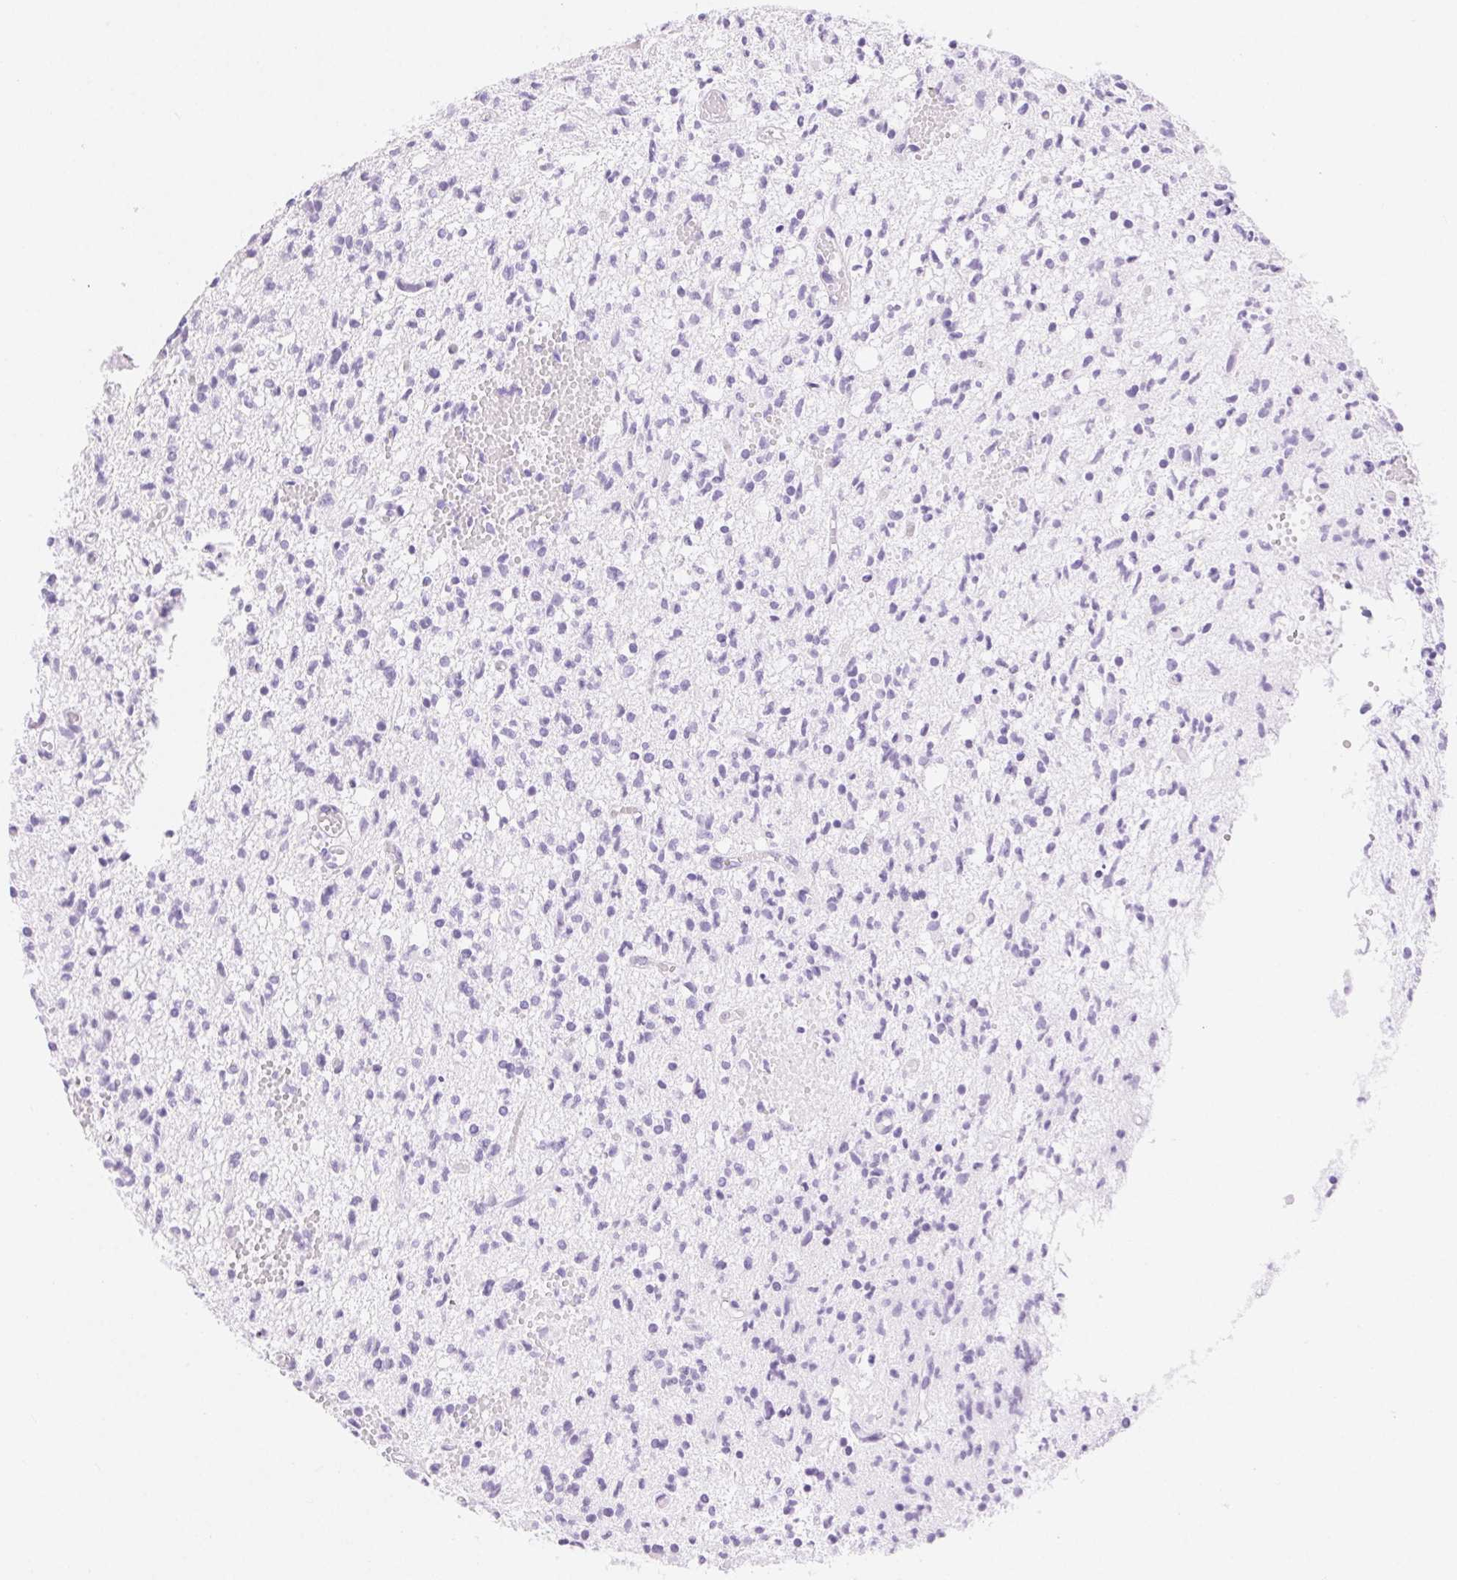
{"staining": {"intensity": "negative", "quantity": "none", "location": "none"}, "tissue": "glioma", "cell_type": "Tumor cells", "image_type": "cancer", "snomed": [{"axis": "morphology", "description": "Glioma, malignant, Low grade"}, {"axis": "topography", "description": "Brain"}], "caption": "Glioma was stained to show a protein in brown. There is no significant positivity in tumor cells. (Brightfield microscopy of DAB (3,3'-diaminobenzidine) IHC at high magnification).", "gene": "CLDN16", "patient": {"sex": "male", "age": 64}}